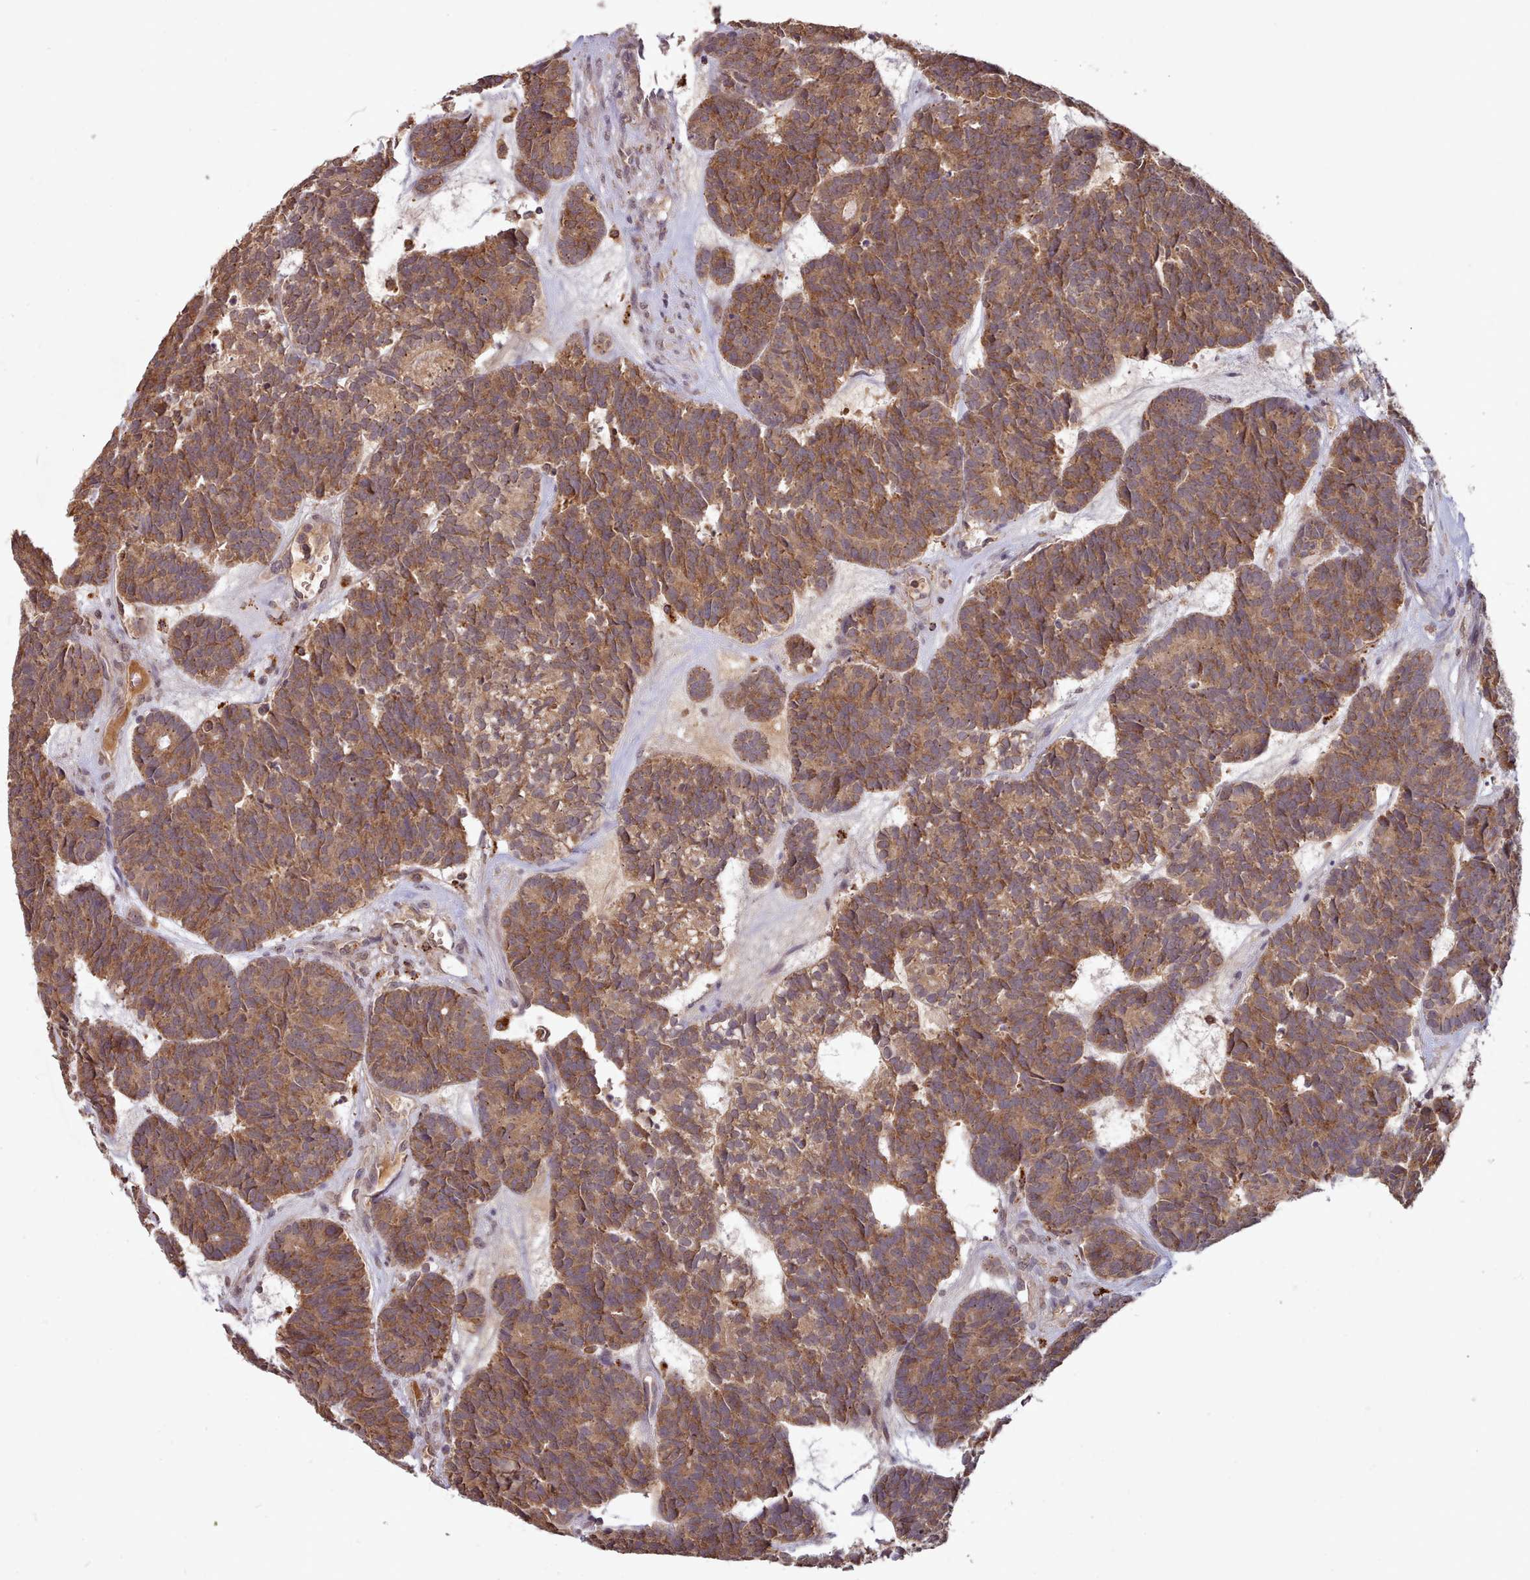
{"staining": {"intensity": "moderate", "quantity": ">75%", "location": "cytoplasmic/membranous"}, "tissue": "head and neck cancer", "cell_type": "Tumor cells", "image_type": "cancer", "snomed": [{"axis": "morphology", "description": "Adenocarcinoma, NOS"}, {"axis": "topography", "description": "Head-Neck"}], "caption": "Head and neck adenocarcinoma stained with DAB (3,3'-diaminobenzidine) immunohistochemistry reveals medium levels of moderate cytoplasmic/membranous staining in about >75% of tumor cells.", "gene": "PIP4P1", "patient": {"sex": "female", "age": 81}}